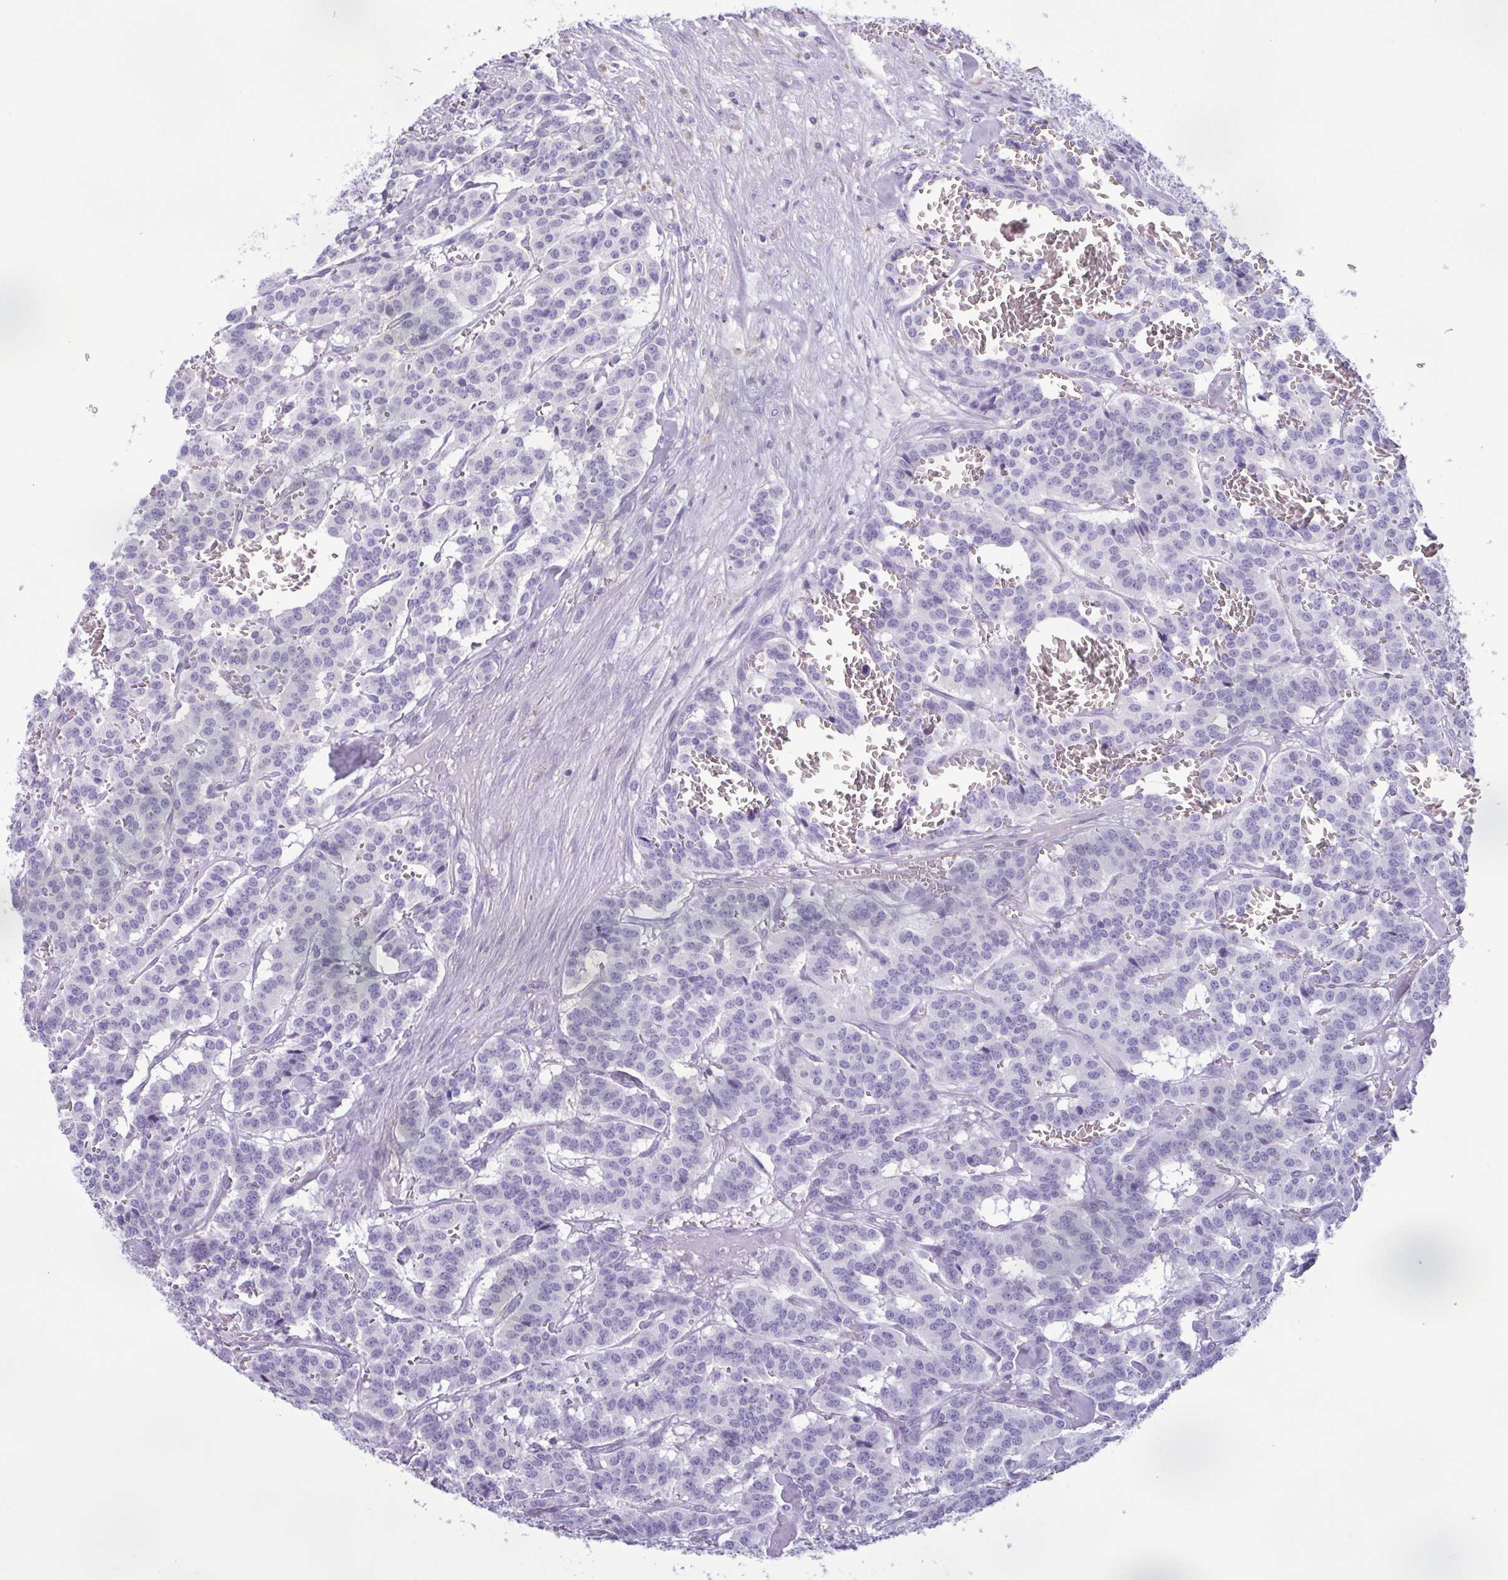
{"staining": {"intensity": "negative", "quantity": "none", "location": "none"}, "tissue": "carcinoid", "cell_type": "Tumor cells", "image_type": "cancer", "snomed": [{"axis": "morphology", "description": "Normal tissue, NOS"}, {"axis": "morphology", "description": "Carcinoid, malignant, NOS"}, {"axis": "topography", "description": "Lung"}], "caption": "DAB immunohistochemical staining of carcinoid demonstrates no significant positivity in tumor cells. The staining is performed using DAB (3,3'-diaminobenzidine) brown chromogen with nuclei counter-stained in using hematoxylin.", "gene": "LTF", "patient": {"sex": "female", "age": 46}}